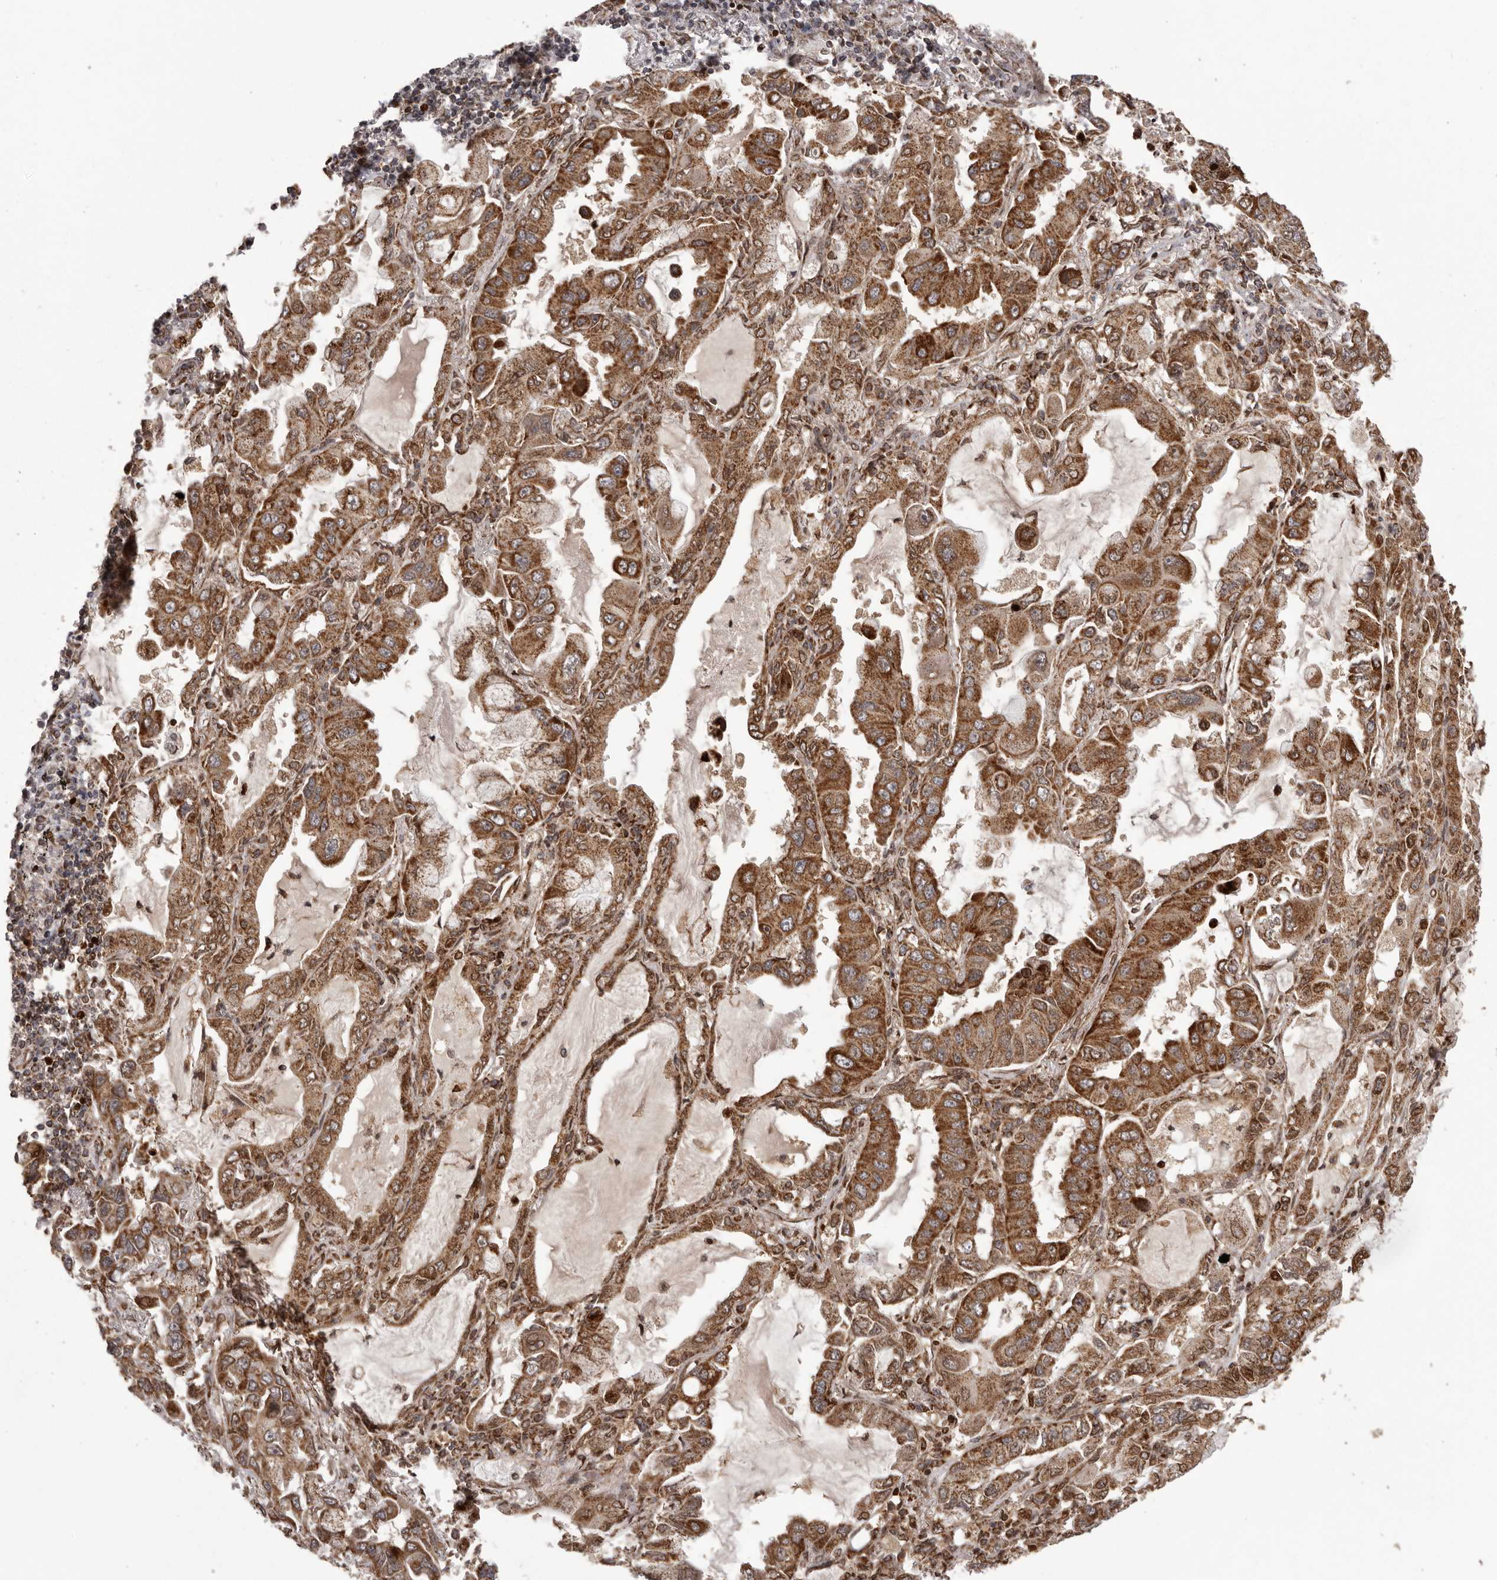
{"staining": {"intensity": "strong", "quantity": ">75%", "location": "cytoplasmic/membranous"}, "tissue": "lung cancer", "cell_type": "Tumor cells", "image_type": "cancer", "snomed": [{"axis": "morphology", "description": "Adenocarcinoma, NOS"}, {"axis": "topography", "description": "Lung"}], "caption": "A photomicrograph of human lung cancer (adenocarcinoma) stained for a protein shows strong cytoplasmic/membranous brown staining in tumor cells.", "gene": "CHRM2", "patient": {"sex": "male", "age": 64}}